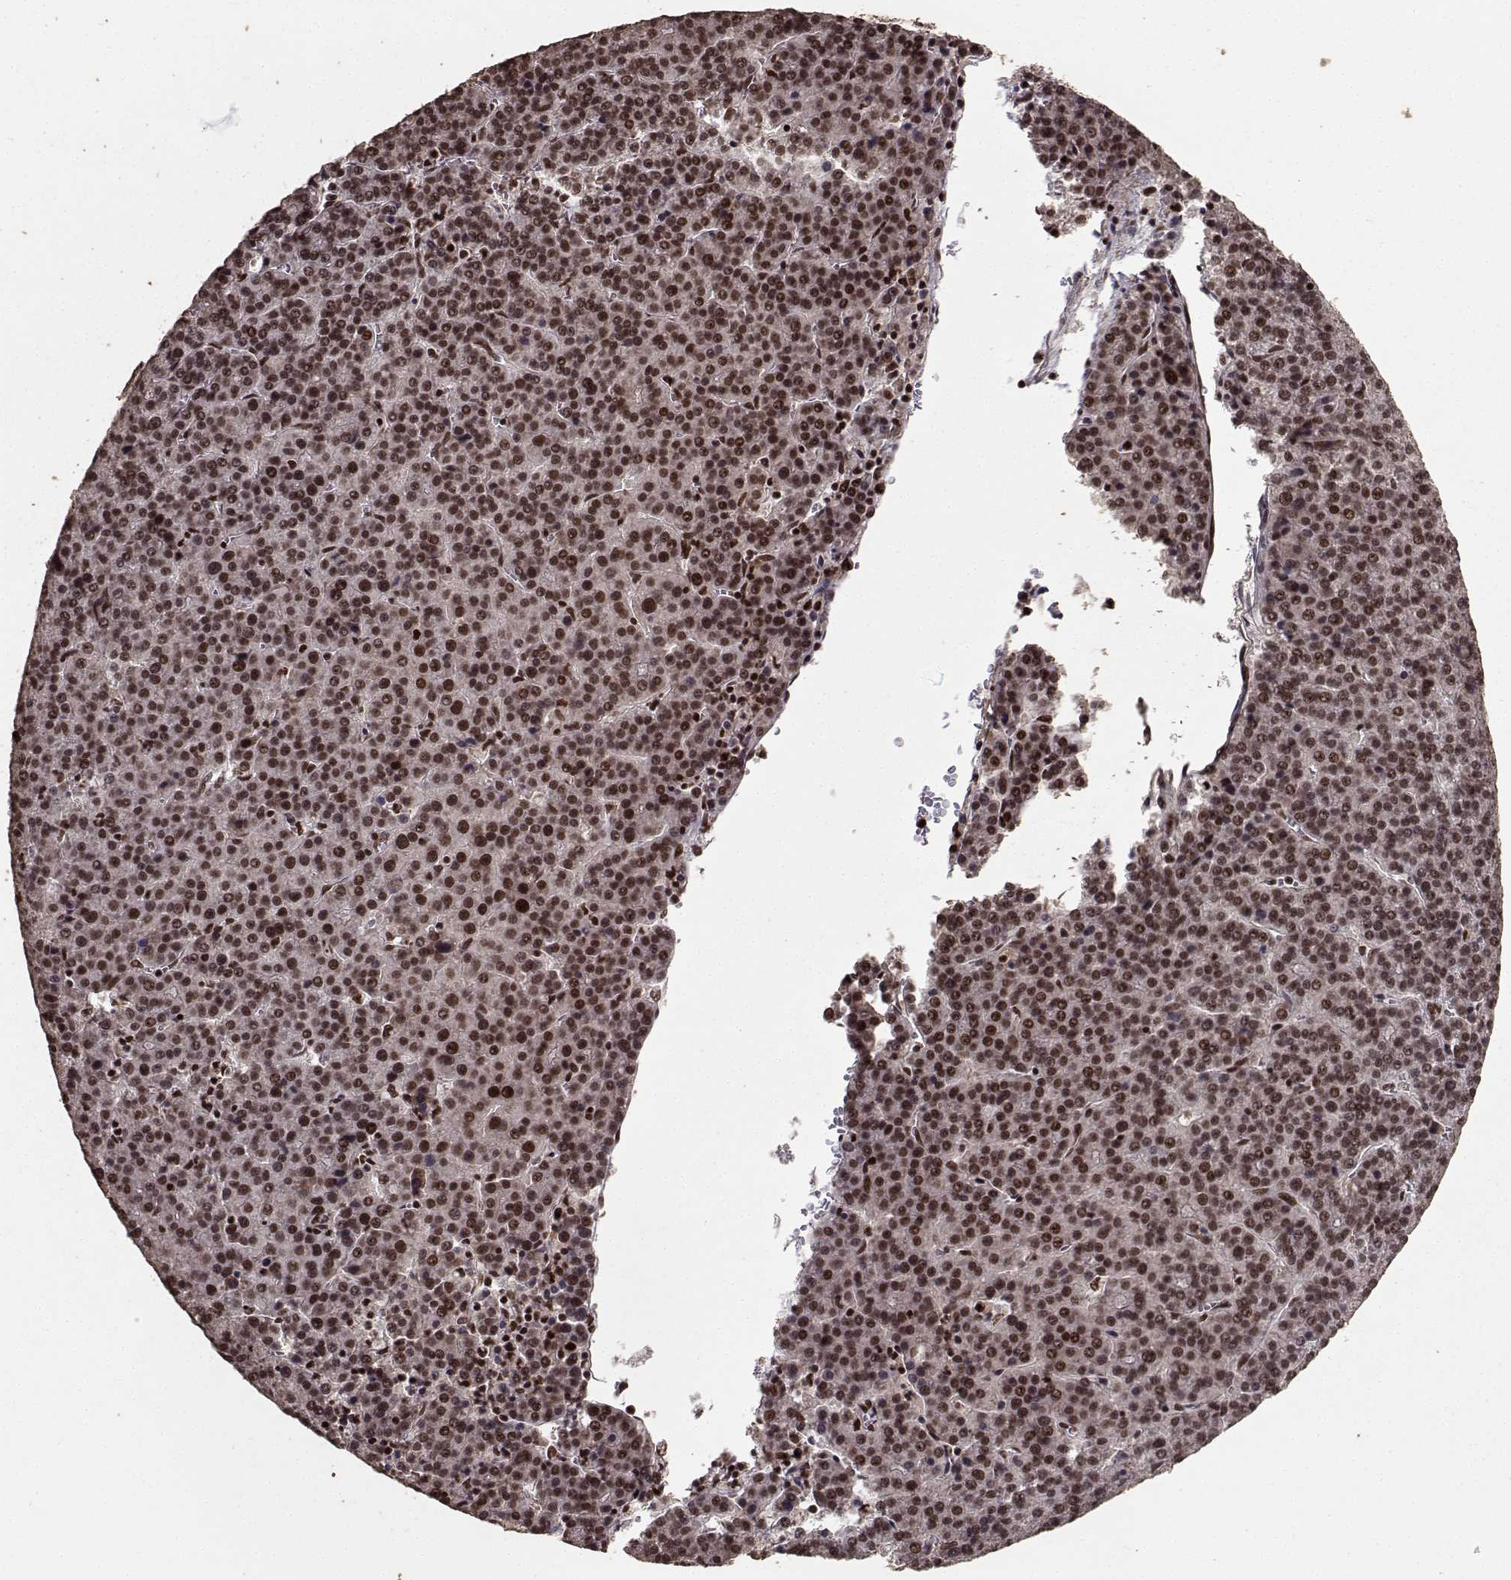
{"staining": {"intensity": "strong", "quantity": ">75%", "location": "cytoplasmic/membranous,nuclear"}, "tissue": "liver cancer", "cell_type": "Tumor cells", "image_type": "cancer", "snomed": [{"axis": "morphology", "description": "Carcinoma, Hepatocellular, NOS"}, {"axis": "topography", "description": "Liver"}], "caption": "IHC of hepatocellular carcinoma (liver) reveals high levels of strong cytoplasmic/membranous and nuclear expression in approximately >75% of tumor cells.", "gene": "SF1", "patient": {"sex": "female", "age": 58}}